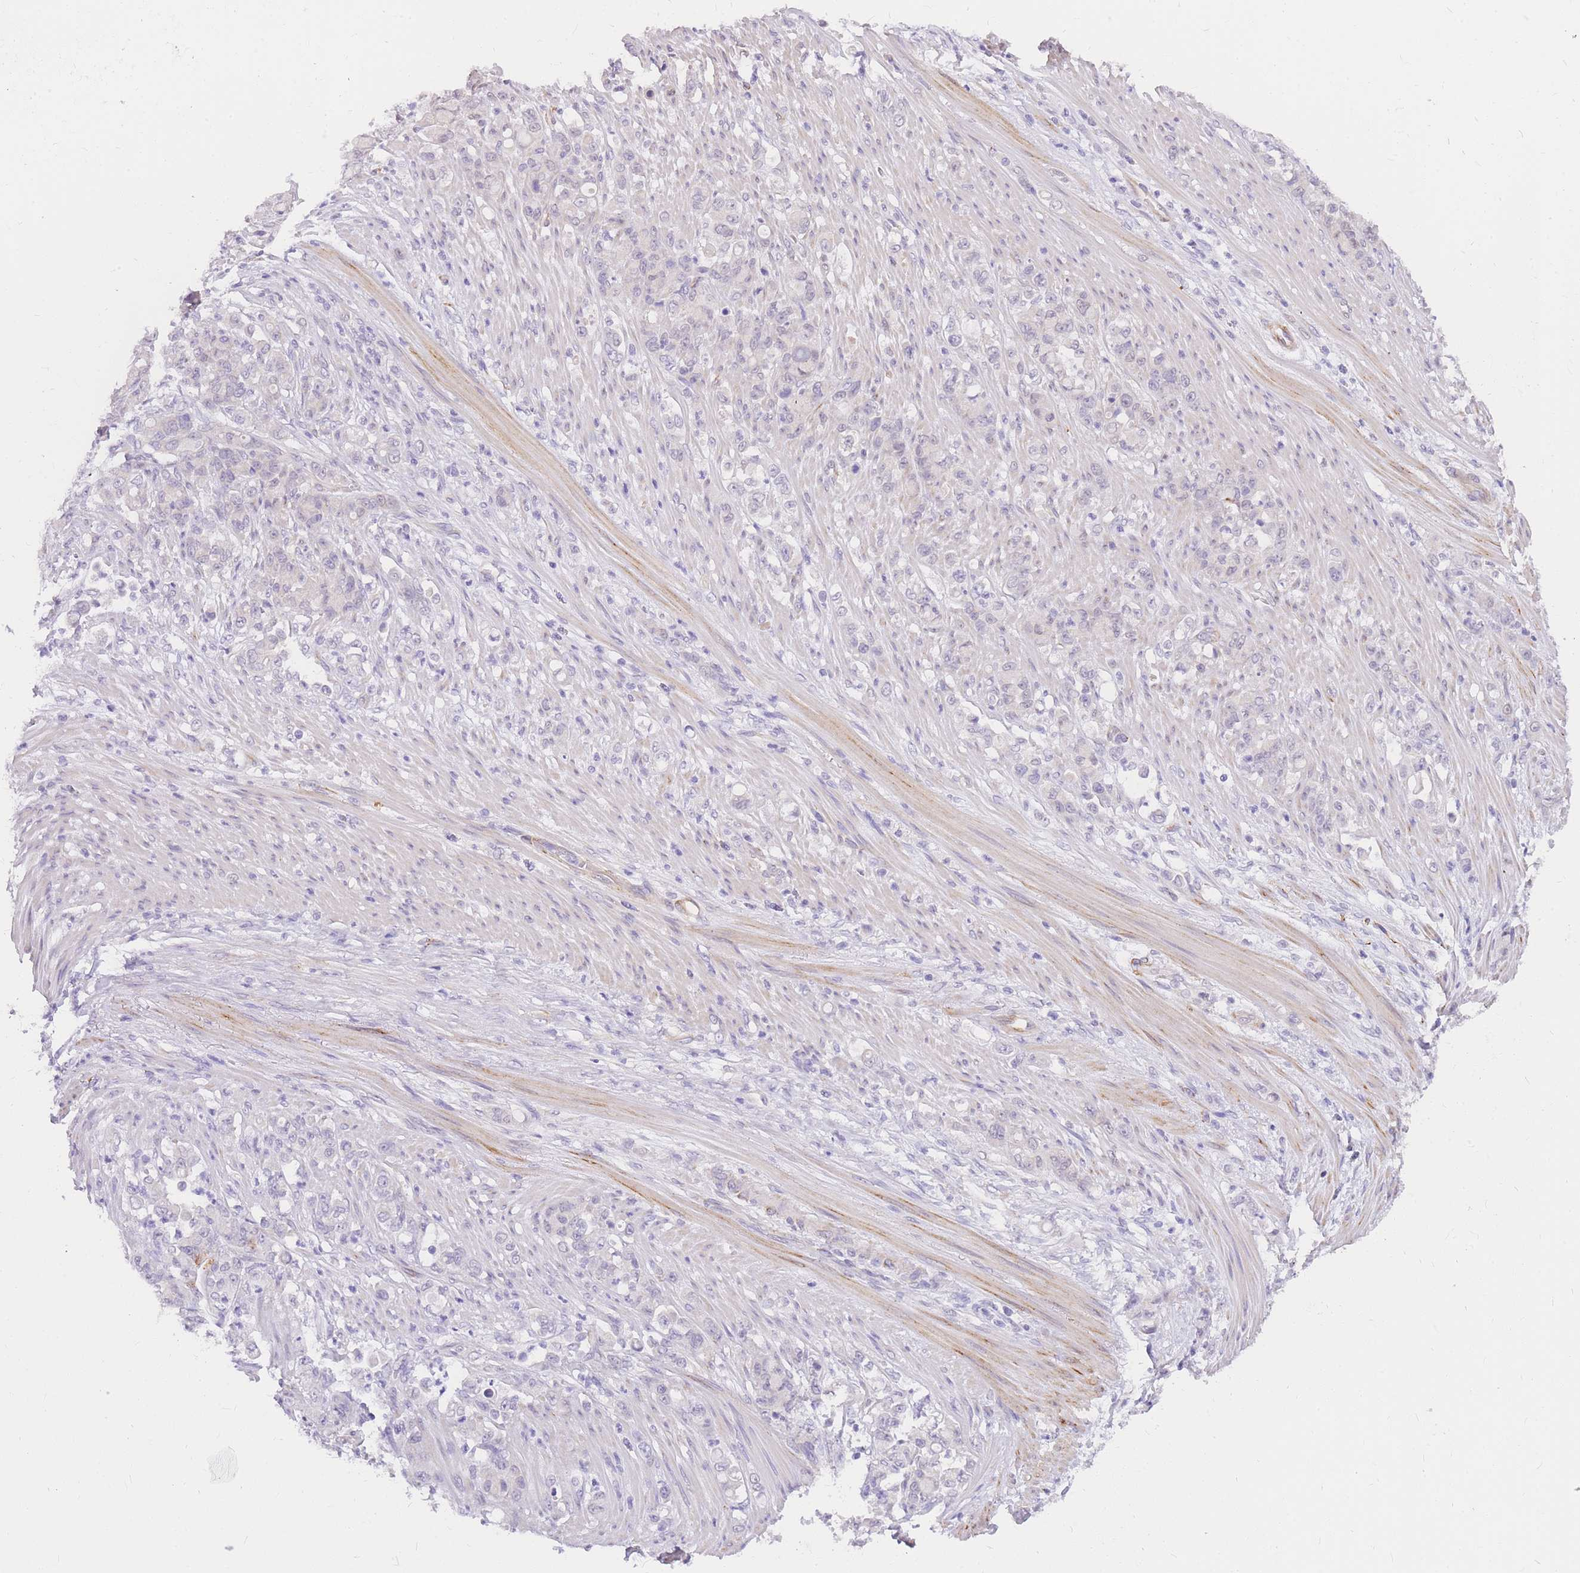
{"staining": {"intensity": "negative", "quantity": "none", "location": "none"}, "tissue": "stomach cancer", "cell_type": "Tumor cells", "image_type": "cancer", "snomed": [{"axis": "morphology", "description": "Normal tissue, NOS"}, {"axis": "morphology", "description": "Adenocarcinoma, NOS"}, {"axis": "topography", "description": "Stomach"}], "caption": "A high-resolution micrograph shows IHC staining of stomach adenocarcinoma, which demonstrates no significant expression in tumor cells.", "gene": "S100PBP", "patient": {"sex": "female", "age": 79}}